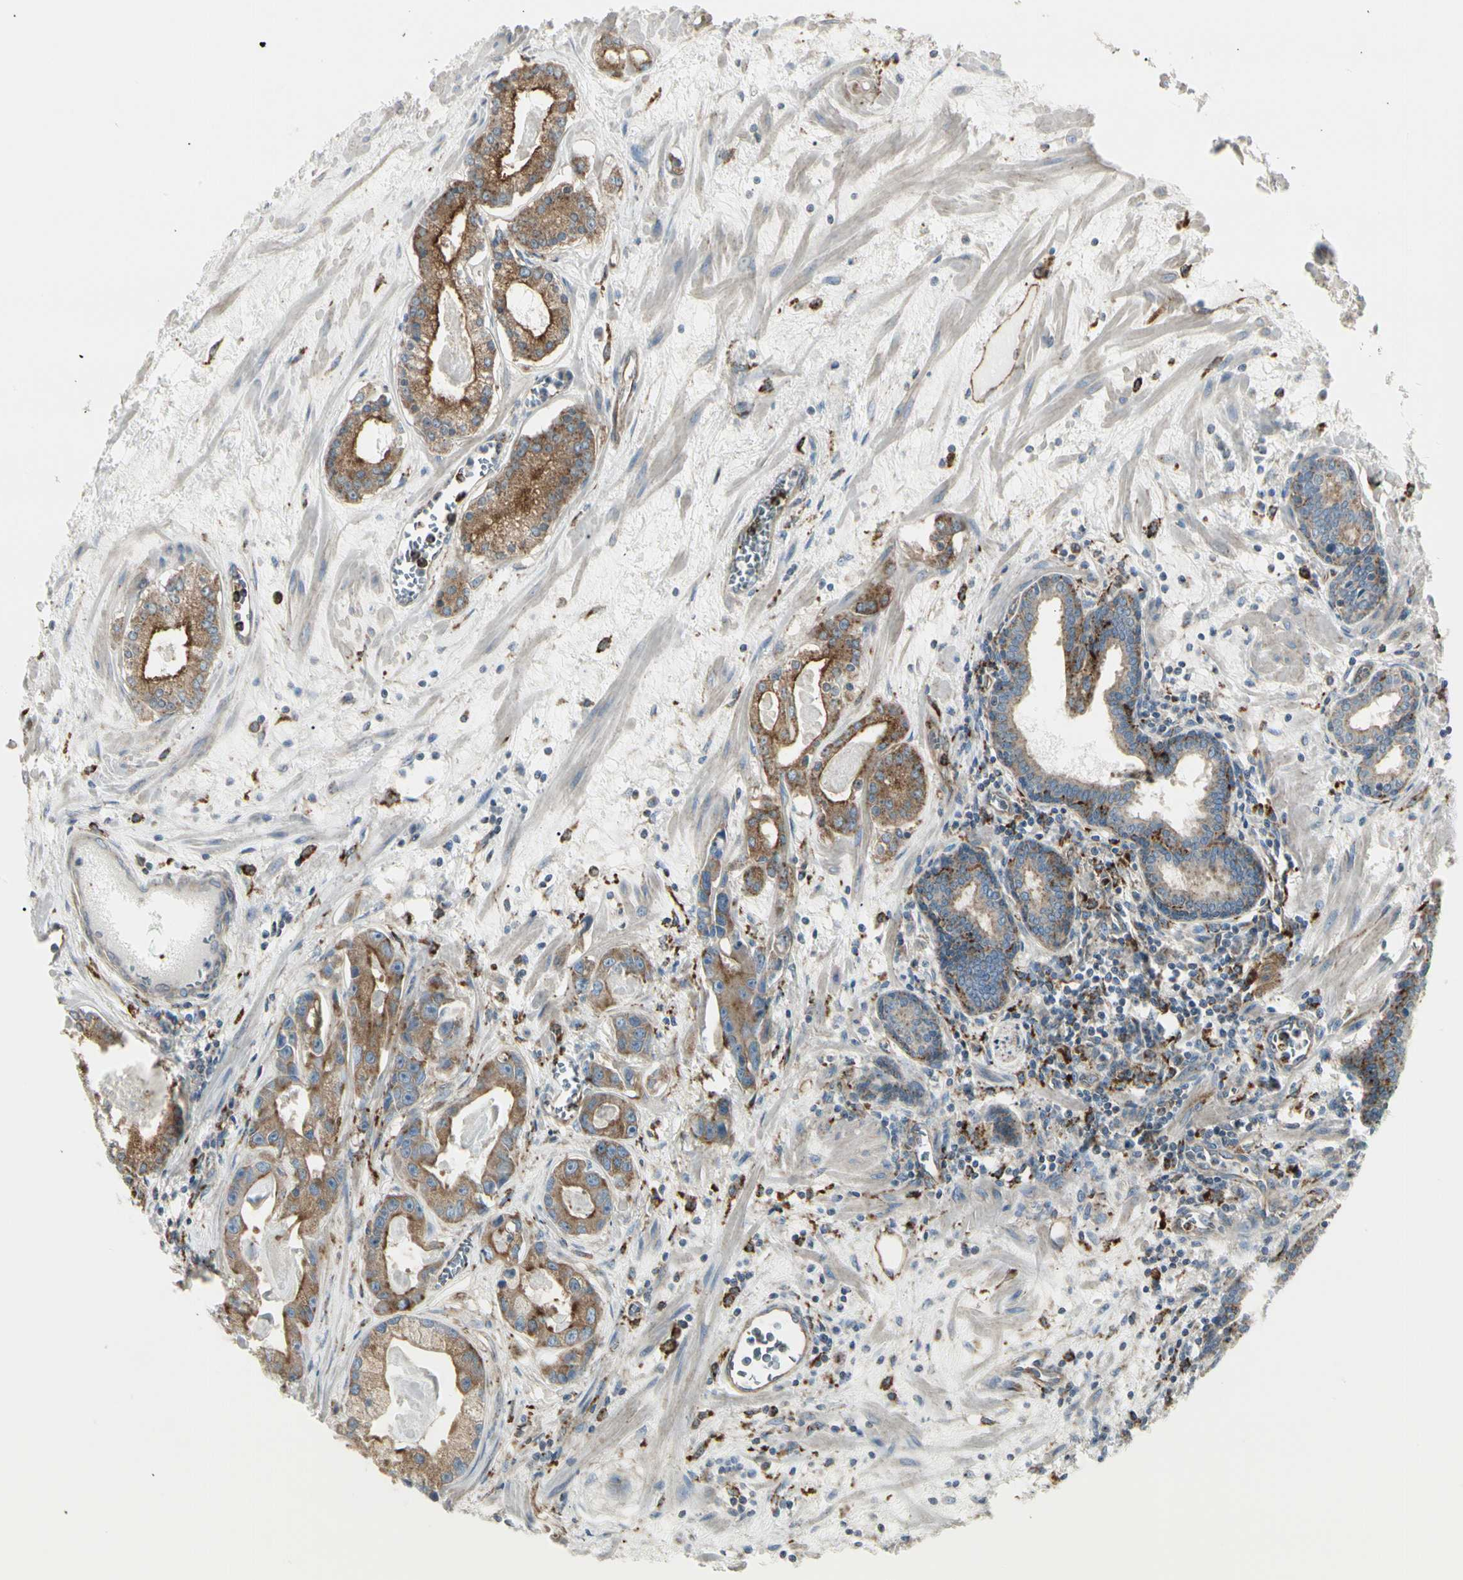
{"staining": {"intensity": "moderate", "quantity": ">75%", "location": "cytoplasmic/membranous"}, "tissue": "prostate cancer", "cell_type": "Tumor cells", "image_type": "cancer", "snomed": [{"axis": "morphology", "description": "Adenocarcinoma, Low grade"}, {"axis": "topography", "description": "Prostate"}], "caption": "Protein analysis of prostate low-grade adenocarcinoma tissue reveals moderate cytoplasmic/membranous expression in about >75% of tumor cells.", "gene": "ATP6V1B2", "patient": {"sex": "male", "age": 59}}